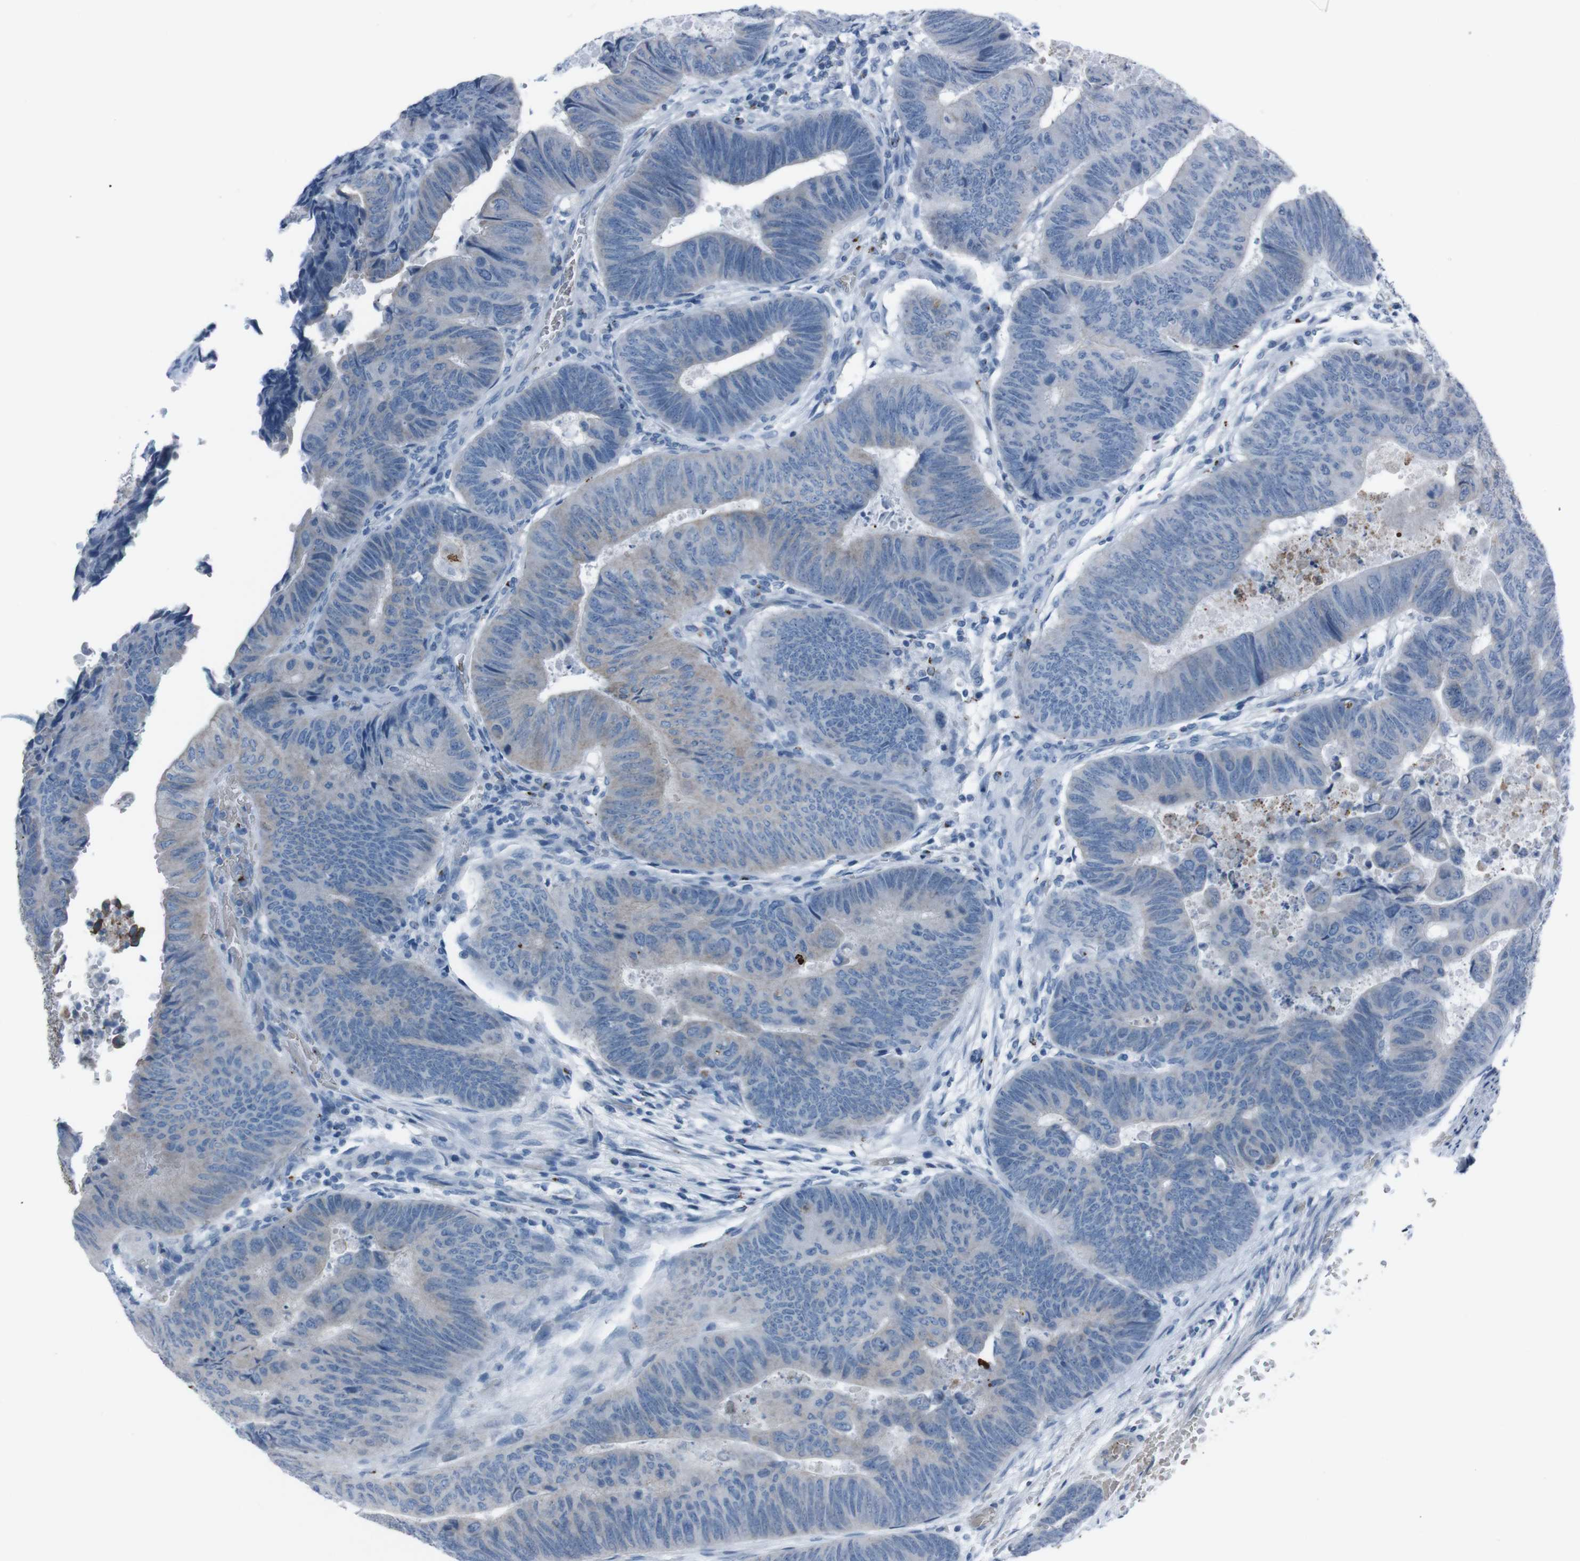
{"staining": {"intensity": "weak", "quantity": "<25%", "location": "cytoplasmic/membranous"}, "tissue": "colorectal cancer", "cell_type": "Tumor cells", "image_type": "cancer", "snomed": [{"axis": "morphology", "description": "Normal tissue, NOS"}, {"axis": "morphology", "description": "Adenocarcinoma, NOS"}, {"axis": "topography", "description": "Rectum"}, {"axis": "topography", "description": "Peripheral nerve tissue"}], "caption": "An image of colorectal adenocarcinoma stained for a protein shows no brown staining in tumor cells.", "gene": "ST6GAL1", "patient": {"sex": "male", "age": 92}}